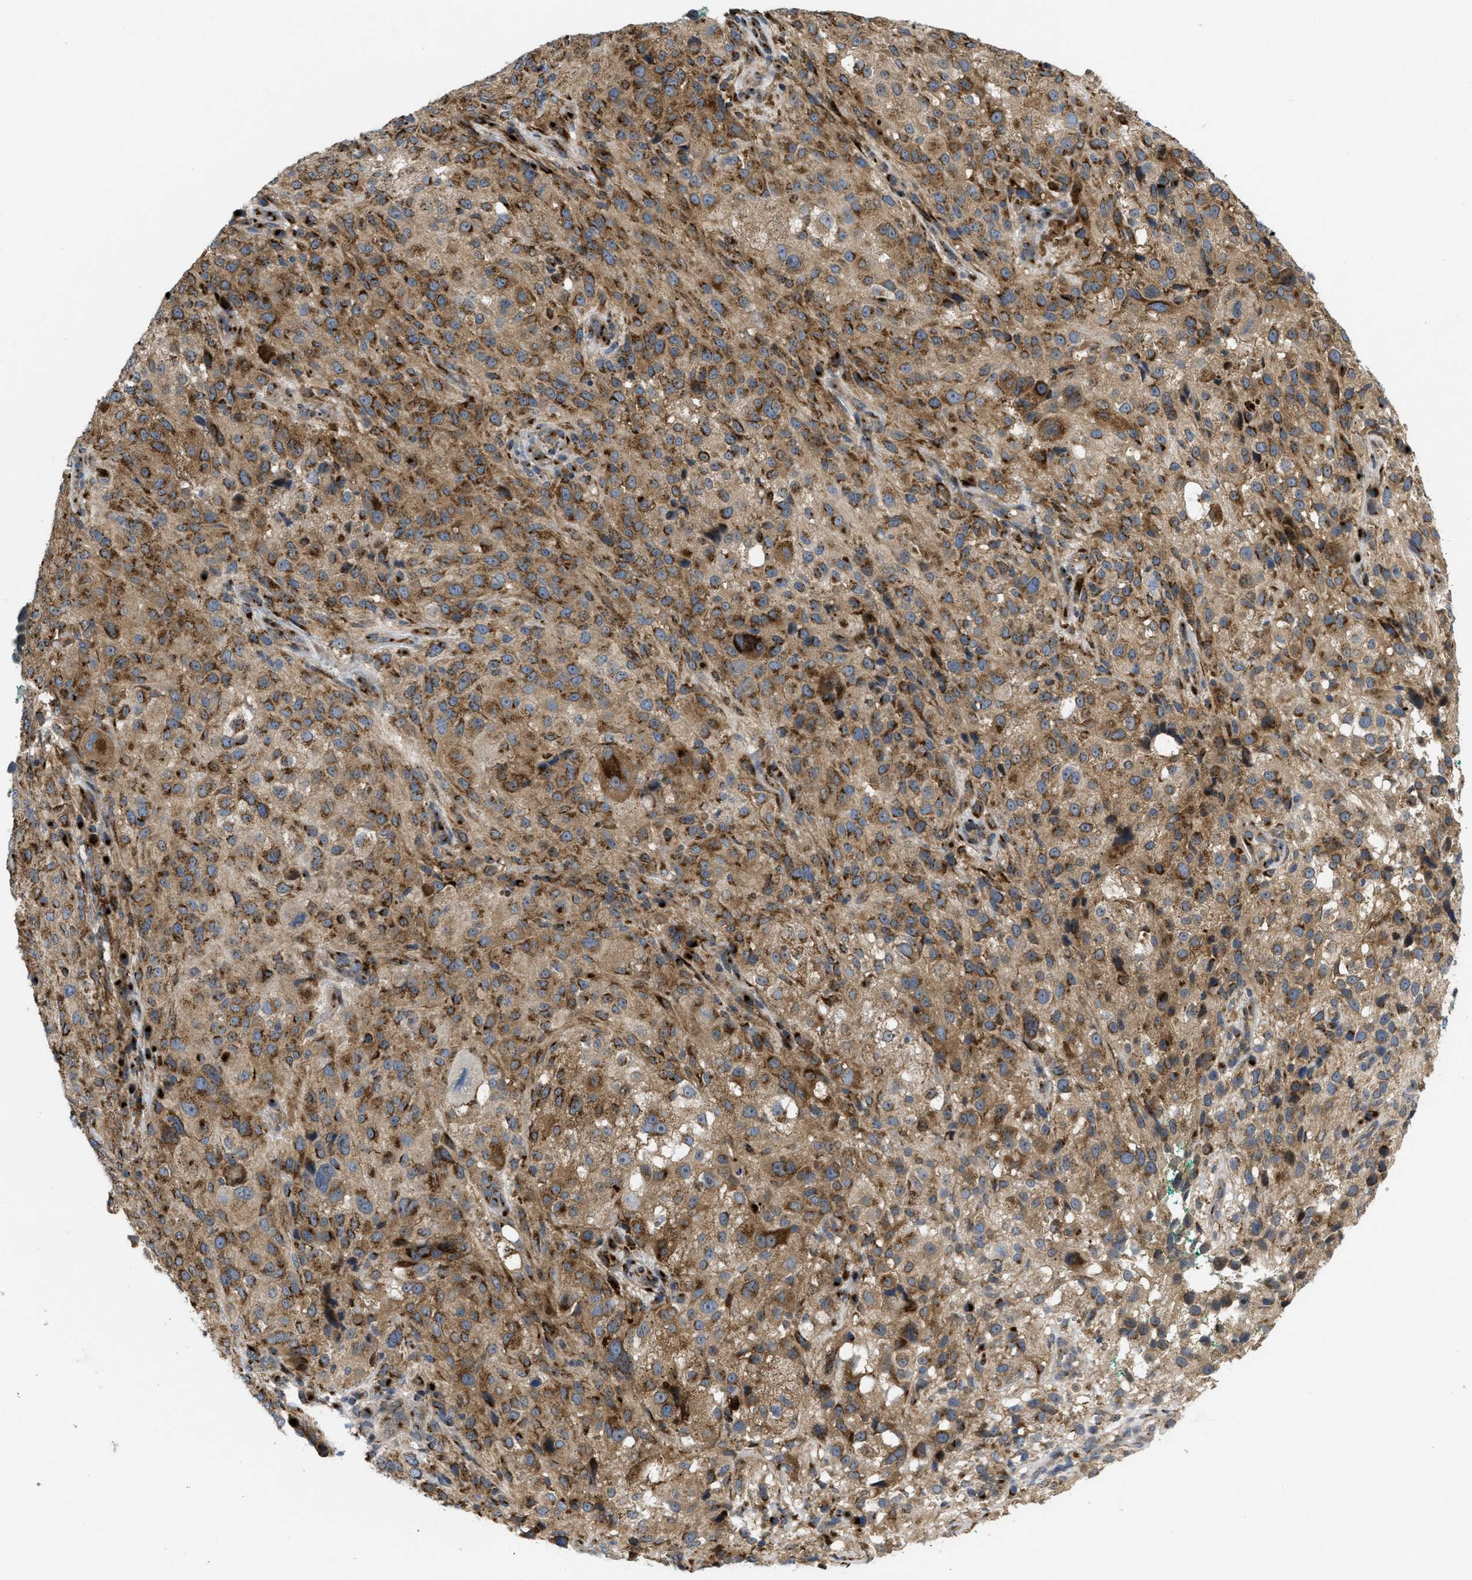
{"staining": {"intensity": "strong", "quantity": ">75%", "location": "cytoplasmic/membranous"}, "tissue": "melanoma", "cell_type": "Tumor cells", "image_type": "cancer", "snomed": [{"axis": "morphology", "description": "Necrosis, NOS"}, {"axis": "morphology", "description": "Malignant melanoma, NOS"}, {"axis": "topography", "description": "Skin"}], "caption": "Melanoma stained with DAB (3,3'-diaminobenzidine) immunohistochemistry (IHC) demonstrates high levels of strong cytoplasmic/membranous expression in approximately >75% of tumor cells. (DAB IHC with brightfield microscopy, high magnification).", "gene": "ZNF70", "patient": {"sex": "female", "age": 87}}